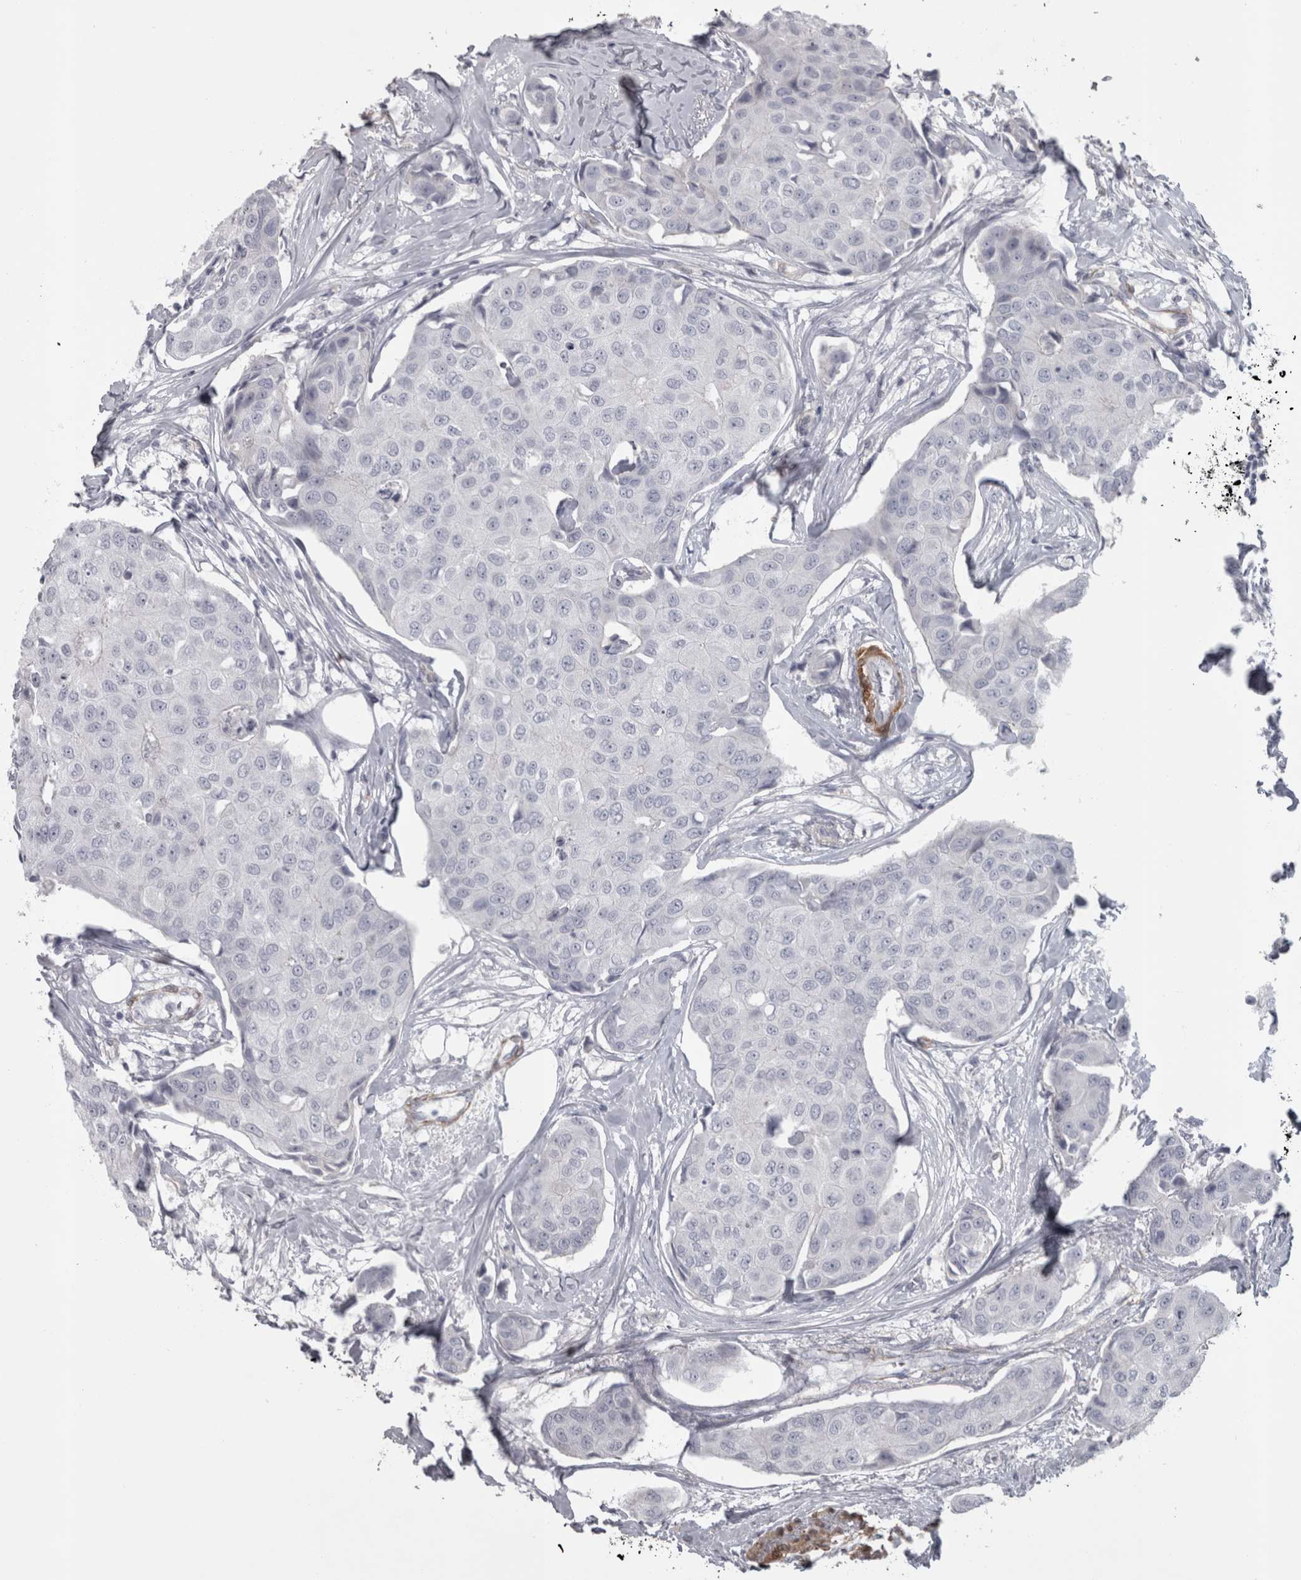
{"staining": {"intensity": "negative", "quantity": "none", "location": "none"}, "tissue": "breast cancer", "cell_type": "Tumor cells", "image_type": "cancer", "snomed": [{"axis": "morphology", "description": "Duct carcinoma"}, {"axis": "topography", "description": "Breast"}], "caption": "DAB (3,3'-diaminobenzidine) immunohistochemical staining of intraductal carcinoma (breast) demonstrates no significant staining in tumor cells.", "gene": "PPP1R12B", "patient": {"sex": "female", "age": 80}}